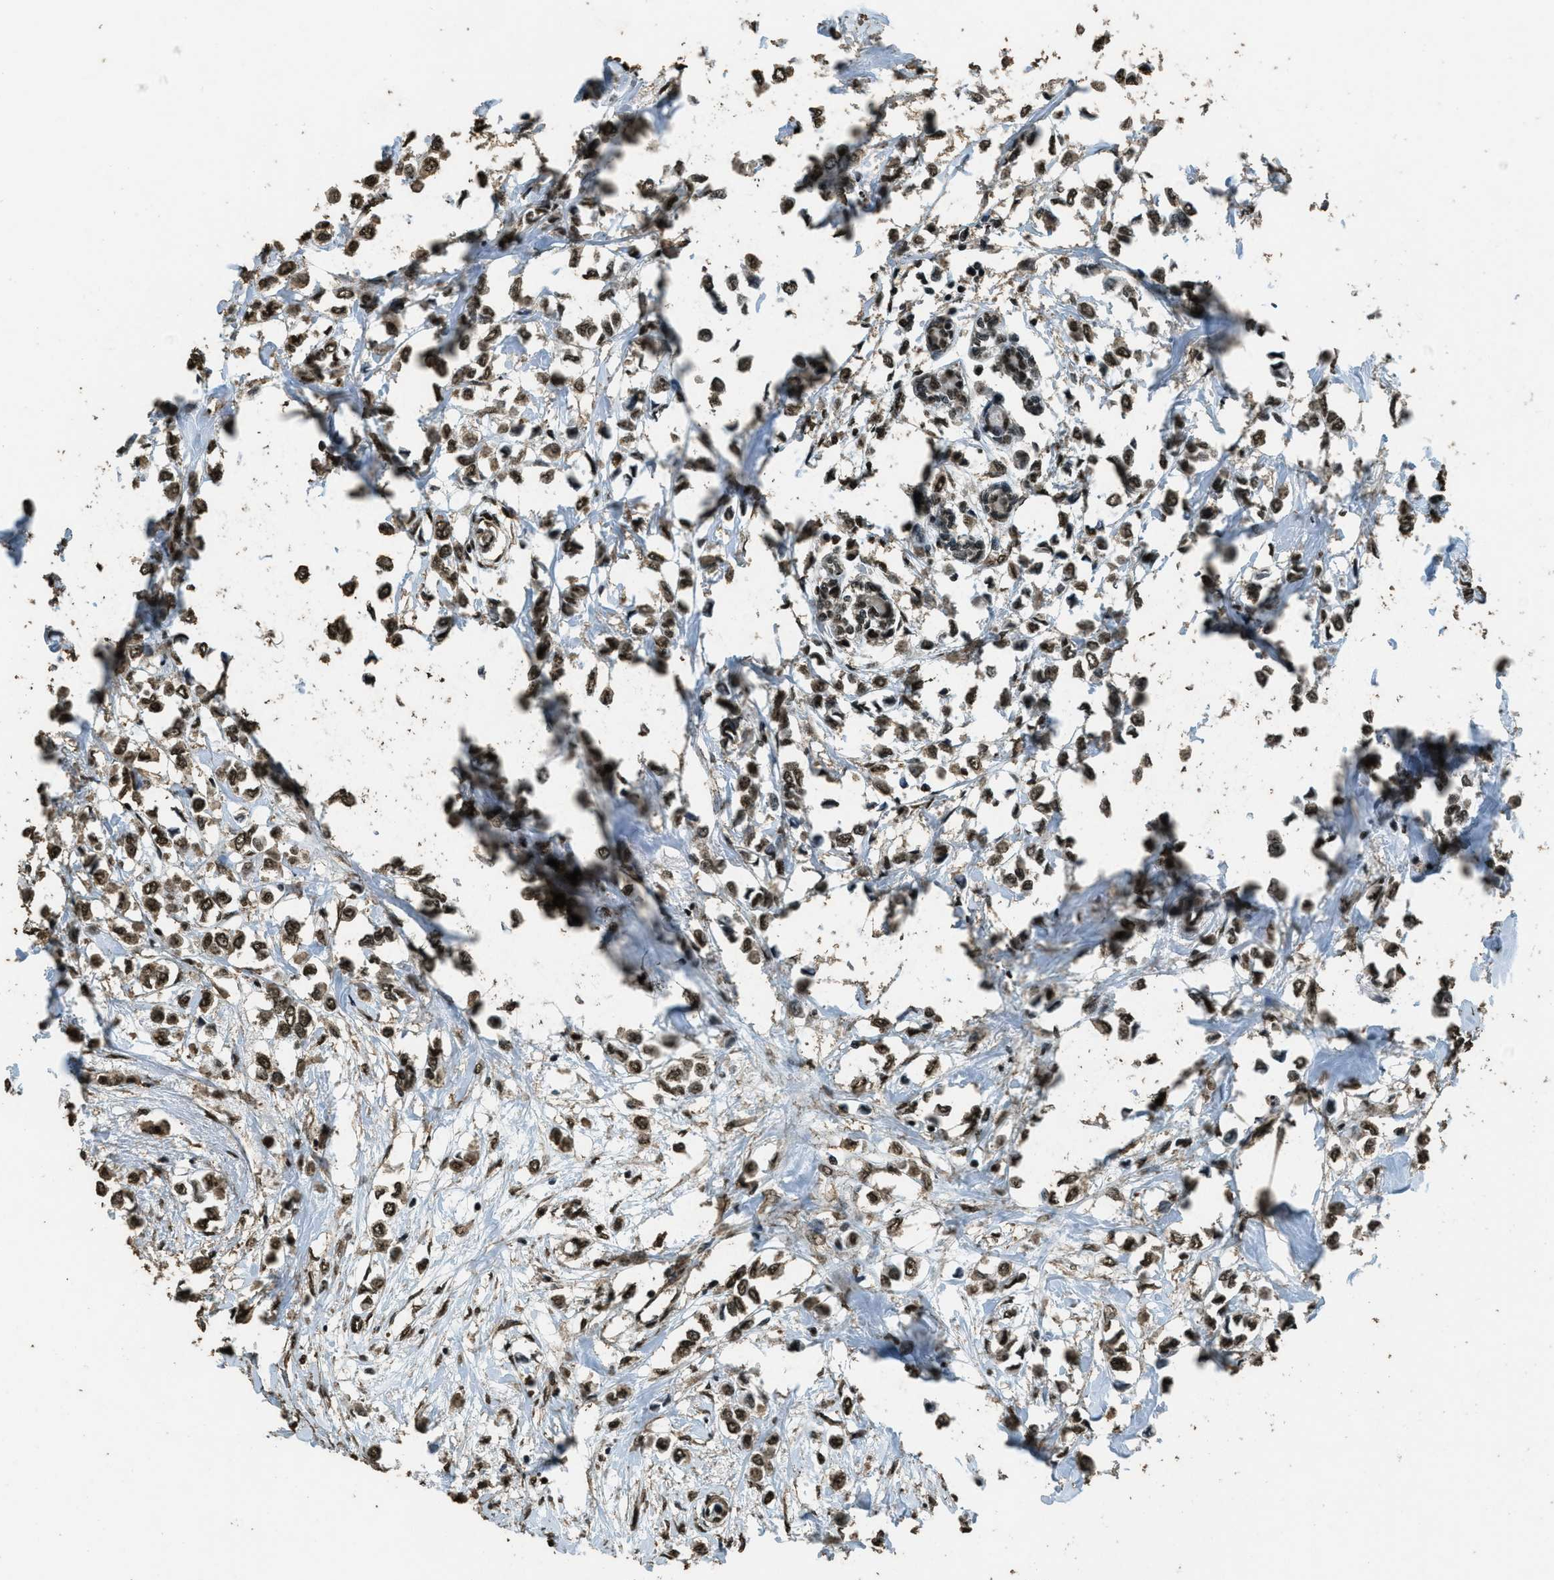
{"staining": {"intensity": "moderate", "quantity": ">75%", "location": "nuclear"}, "tissue": "breast cancer", "cell_type": "Tumor cells", "image_type": "cancer", "snomed": [{"axis": "morphology", "description": "Lobular carcinoma"}, {"axis": "topography", "description": "Breast"}], "caption": "A histopathology image of human breast cancer stained for a protein exhibits moderate nuclear brown staining in tumor cells.", "gene": "MYB", "patient": {"sex": "female", "age": 51}}